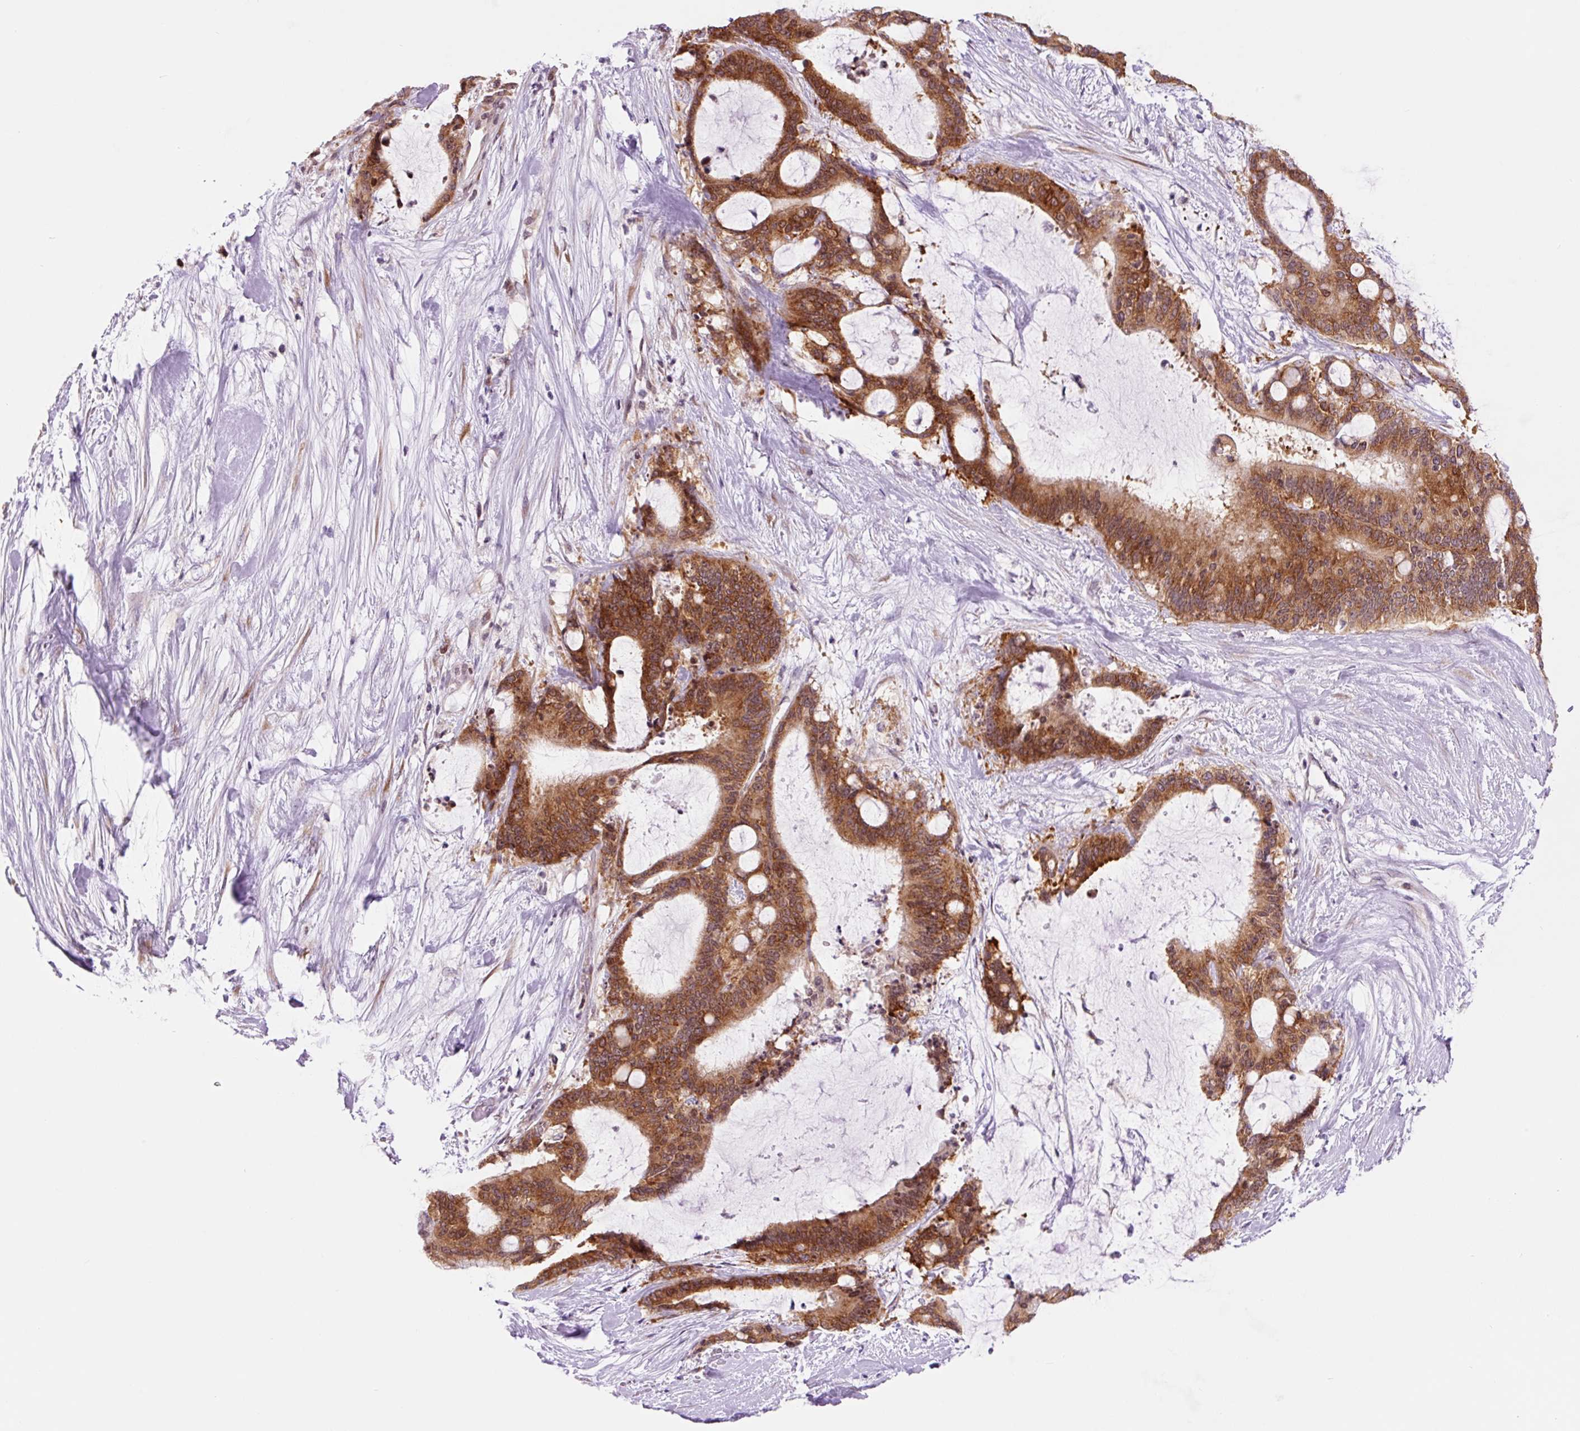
{"staining": {"intensity": "strong", "quantity": ">75%", "location": "cytoplasmic/membranous"}, "tissue": "liver cancer", "cell_type": "Tumor cells", "image_type": "cancer", "snomed": [{"axis": "morphology", "description": "Normal tissue, NOS"}, {"axis": "morphology", "description": "Cholangiocarcinoma"}, {"axis": "topography", "description": "Liver"}, {"axis": "topography", "description": "Peripheral nerve tissue"}], "caption": "Liver cancer stained with a brown dye demonstrates strong cytoplasmic/membranous positive staining in approximately >75% of tumor cells.", "gene": "RPL41", "patient": {"sex": "female", "age": 73}}